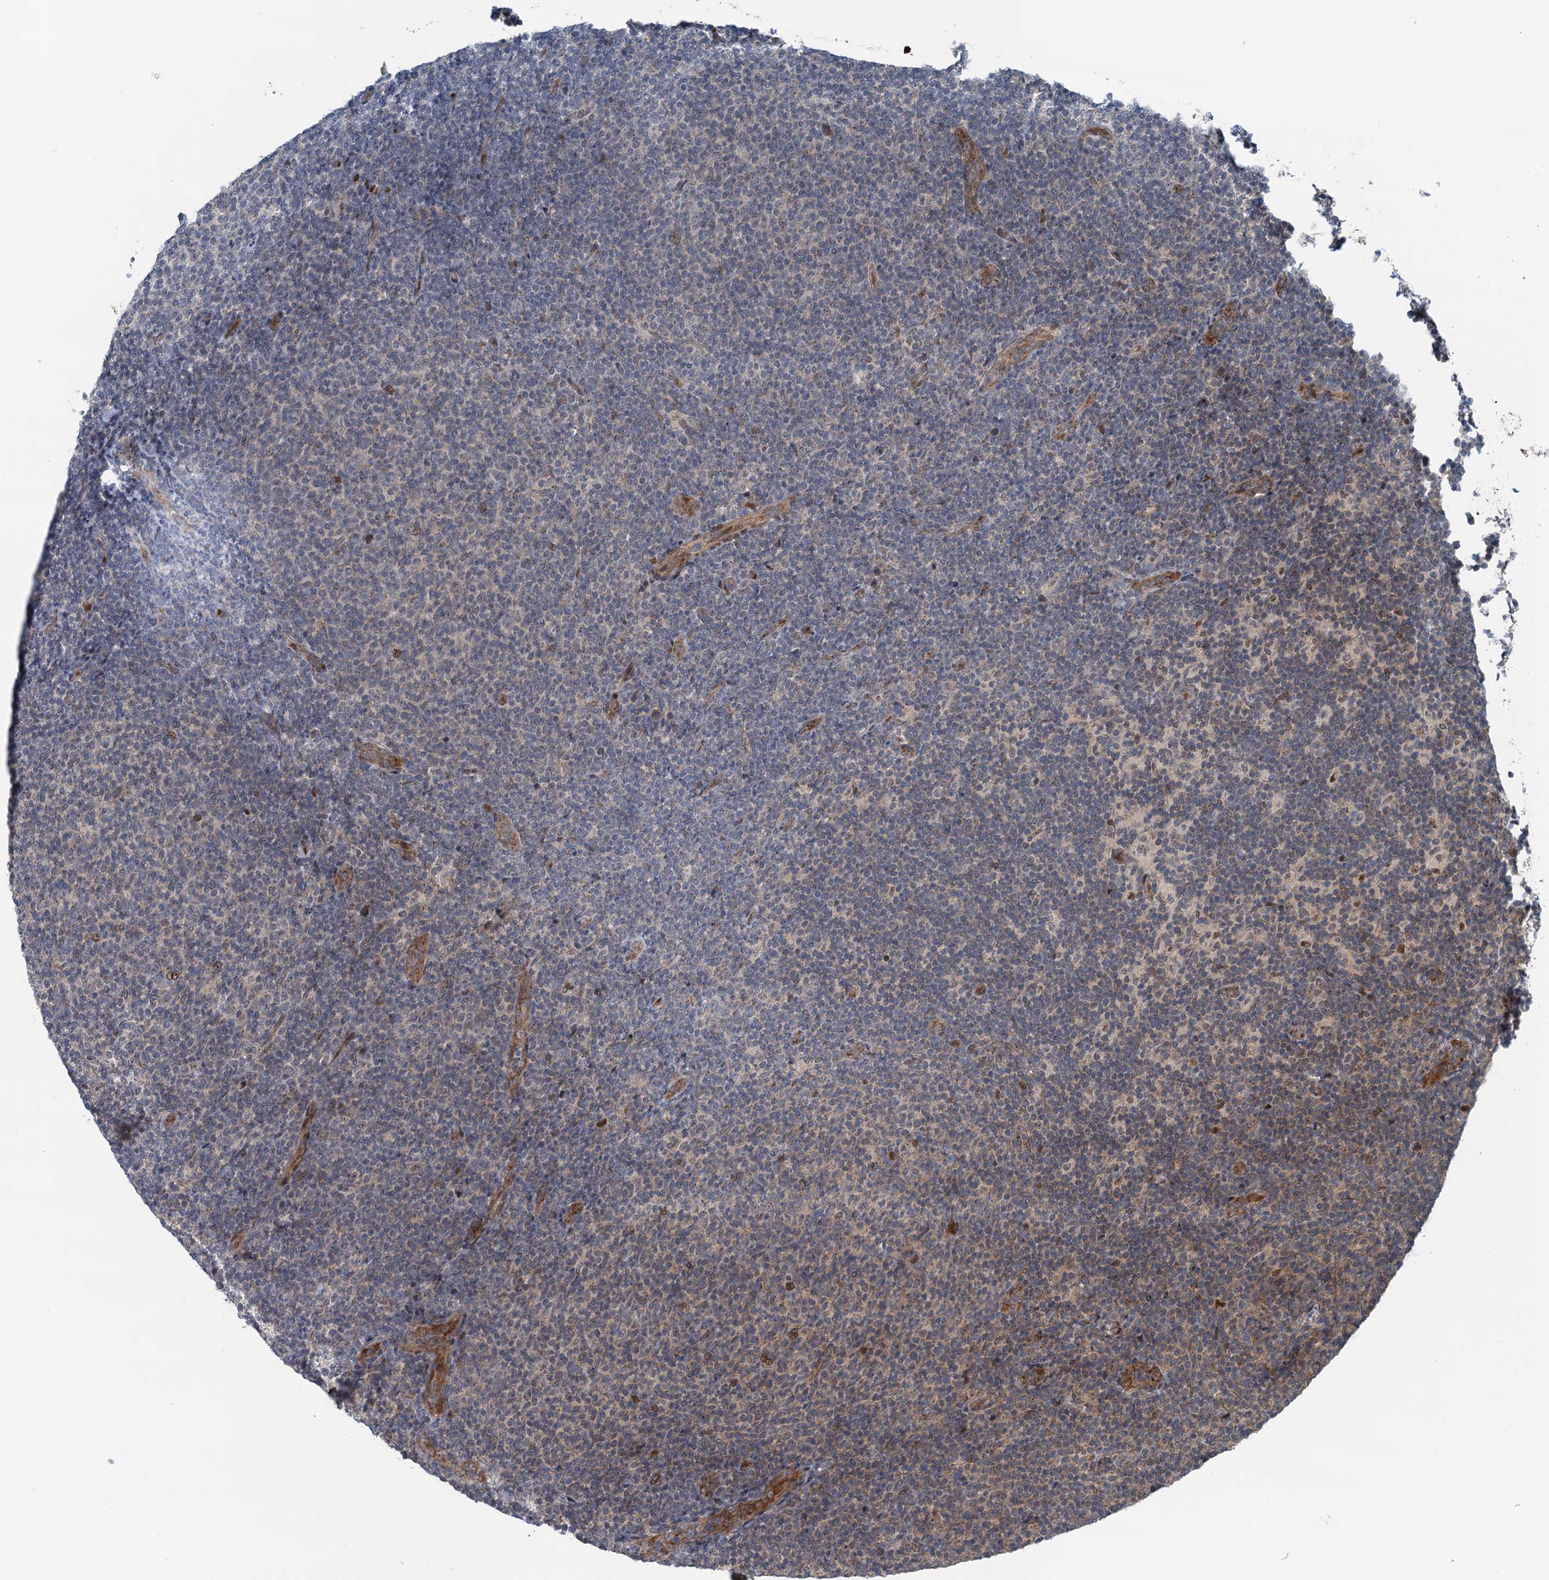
{"staining": {"intensity": "negative", "quantity": "none", "location": "none"}, "tissue": "lymphoma", "cell_type": "Tumor cells", "image_type": "cancer", "snomed": [{"axis": "morphology", "description": "Malignant lymphoma, non-Hodgkin's type, Low grade"}, {"axis": "topography", "description": "Lymph node"}], "caption": "Immunohistochemistry (IHC) photomicrograph of neoplastic tissue: human low-grade malignant lymphoma, non-Hodgkin's type stained with DAB (3,3'-diaminobenzidine) demonstrates no significant protein expression in tumor cells. The staining was performed using DAB to visualize the protein expression in brown, while the nuclei were stained in blue with hematoxylin (Magnification: 20x).", "gene": "DYNC2I2", "patient": {"sex": "male", "age": 66}}